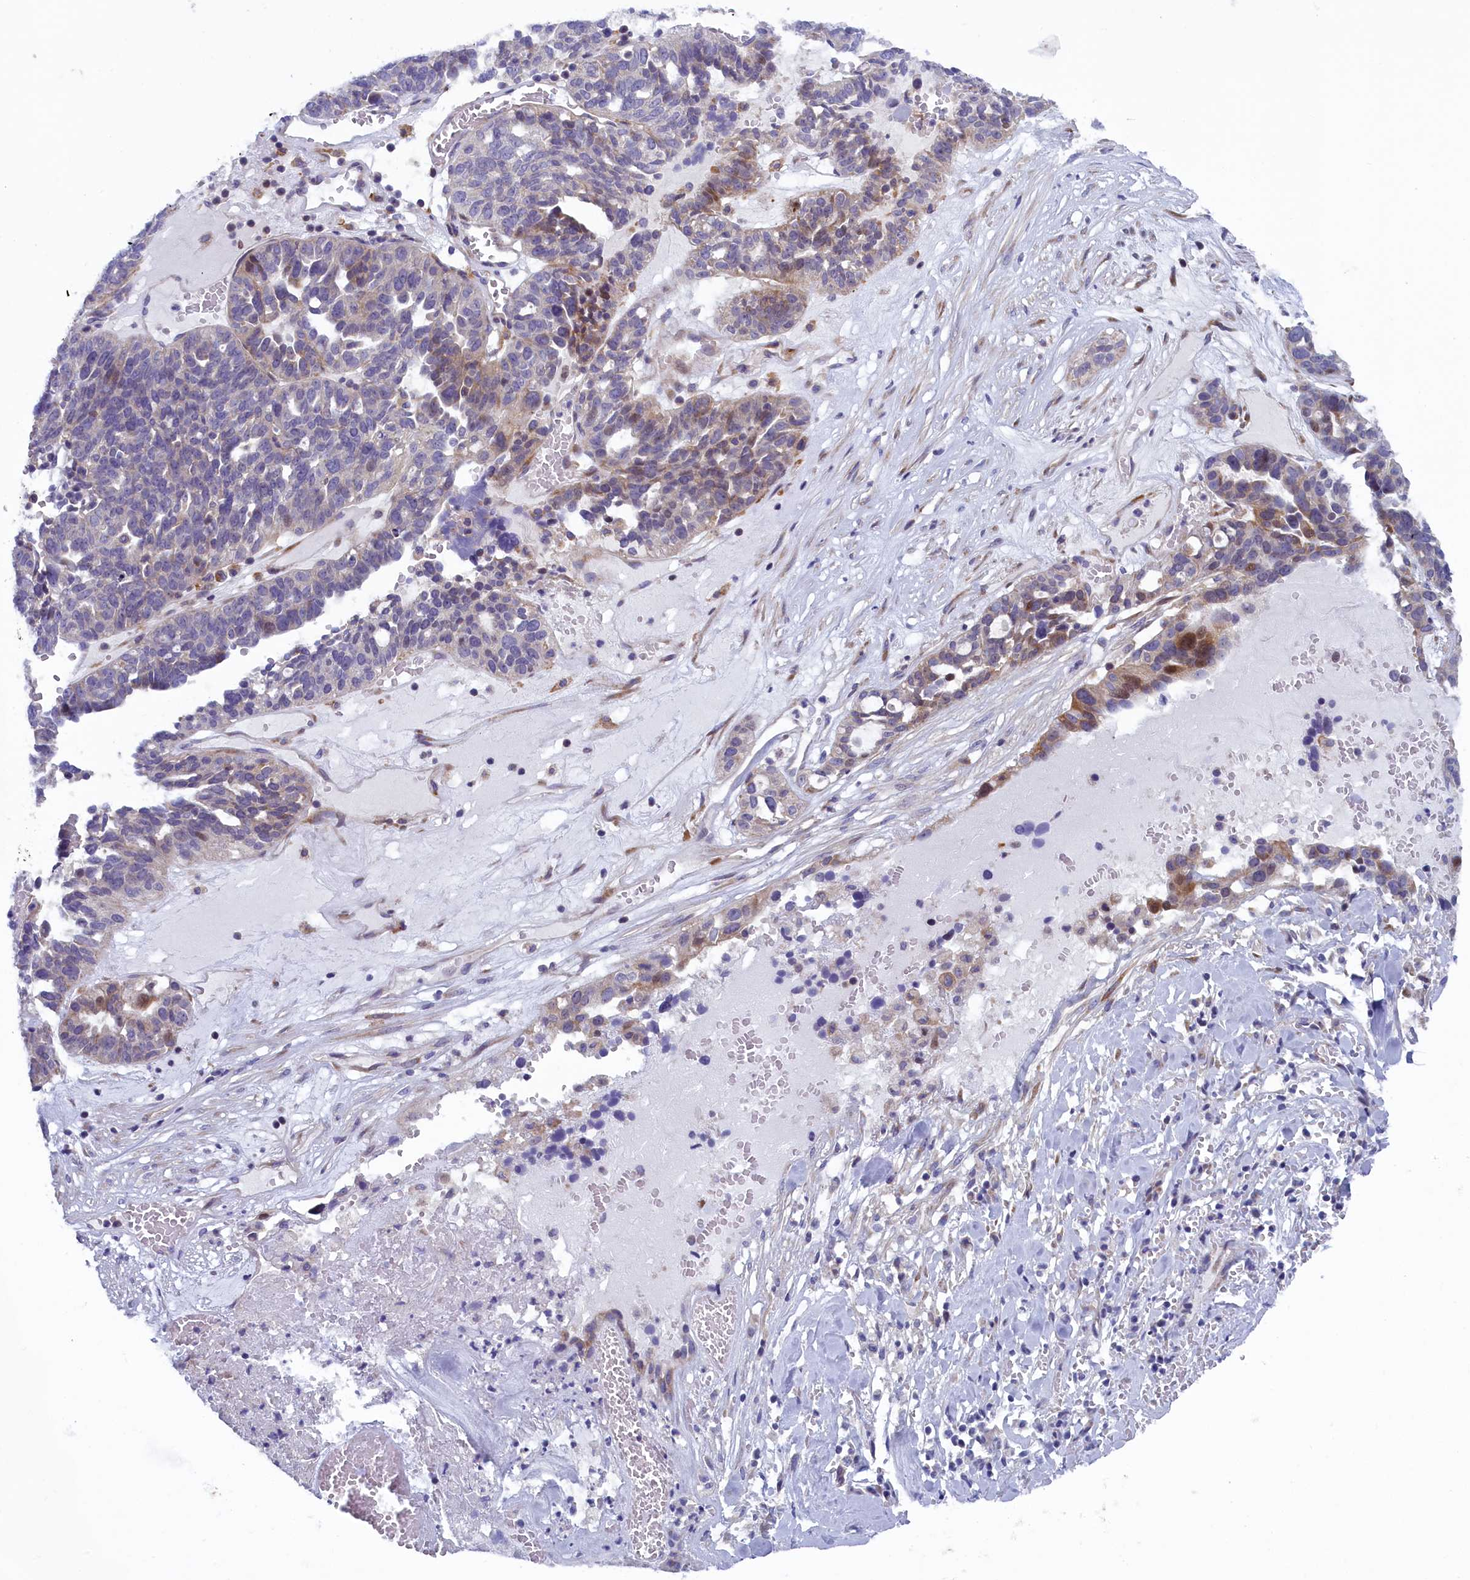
{"staining": {"intensity": "negative", "quantity": "none", "location": "none"}, "tissue": "ovarian cancer", "cell_type": "Tumor cells", "image_type": "cancer", "snomed": [{"axis": "morphology", "description": "Cystadenocarcinoma, serous, NOS"}, {"axis": "topography", "description": "Ovary"}], "caption": "Ovarian serous cystadenocarcinoma stained for a protein using immunohistochemistry demonstrates no positivity tumor cells.", "gene": "ANKRD39", "patient": {"sex": "female", "age": 59}}